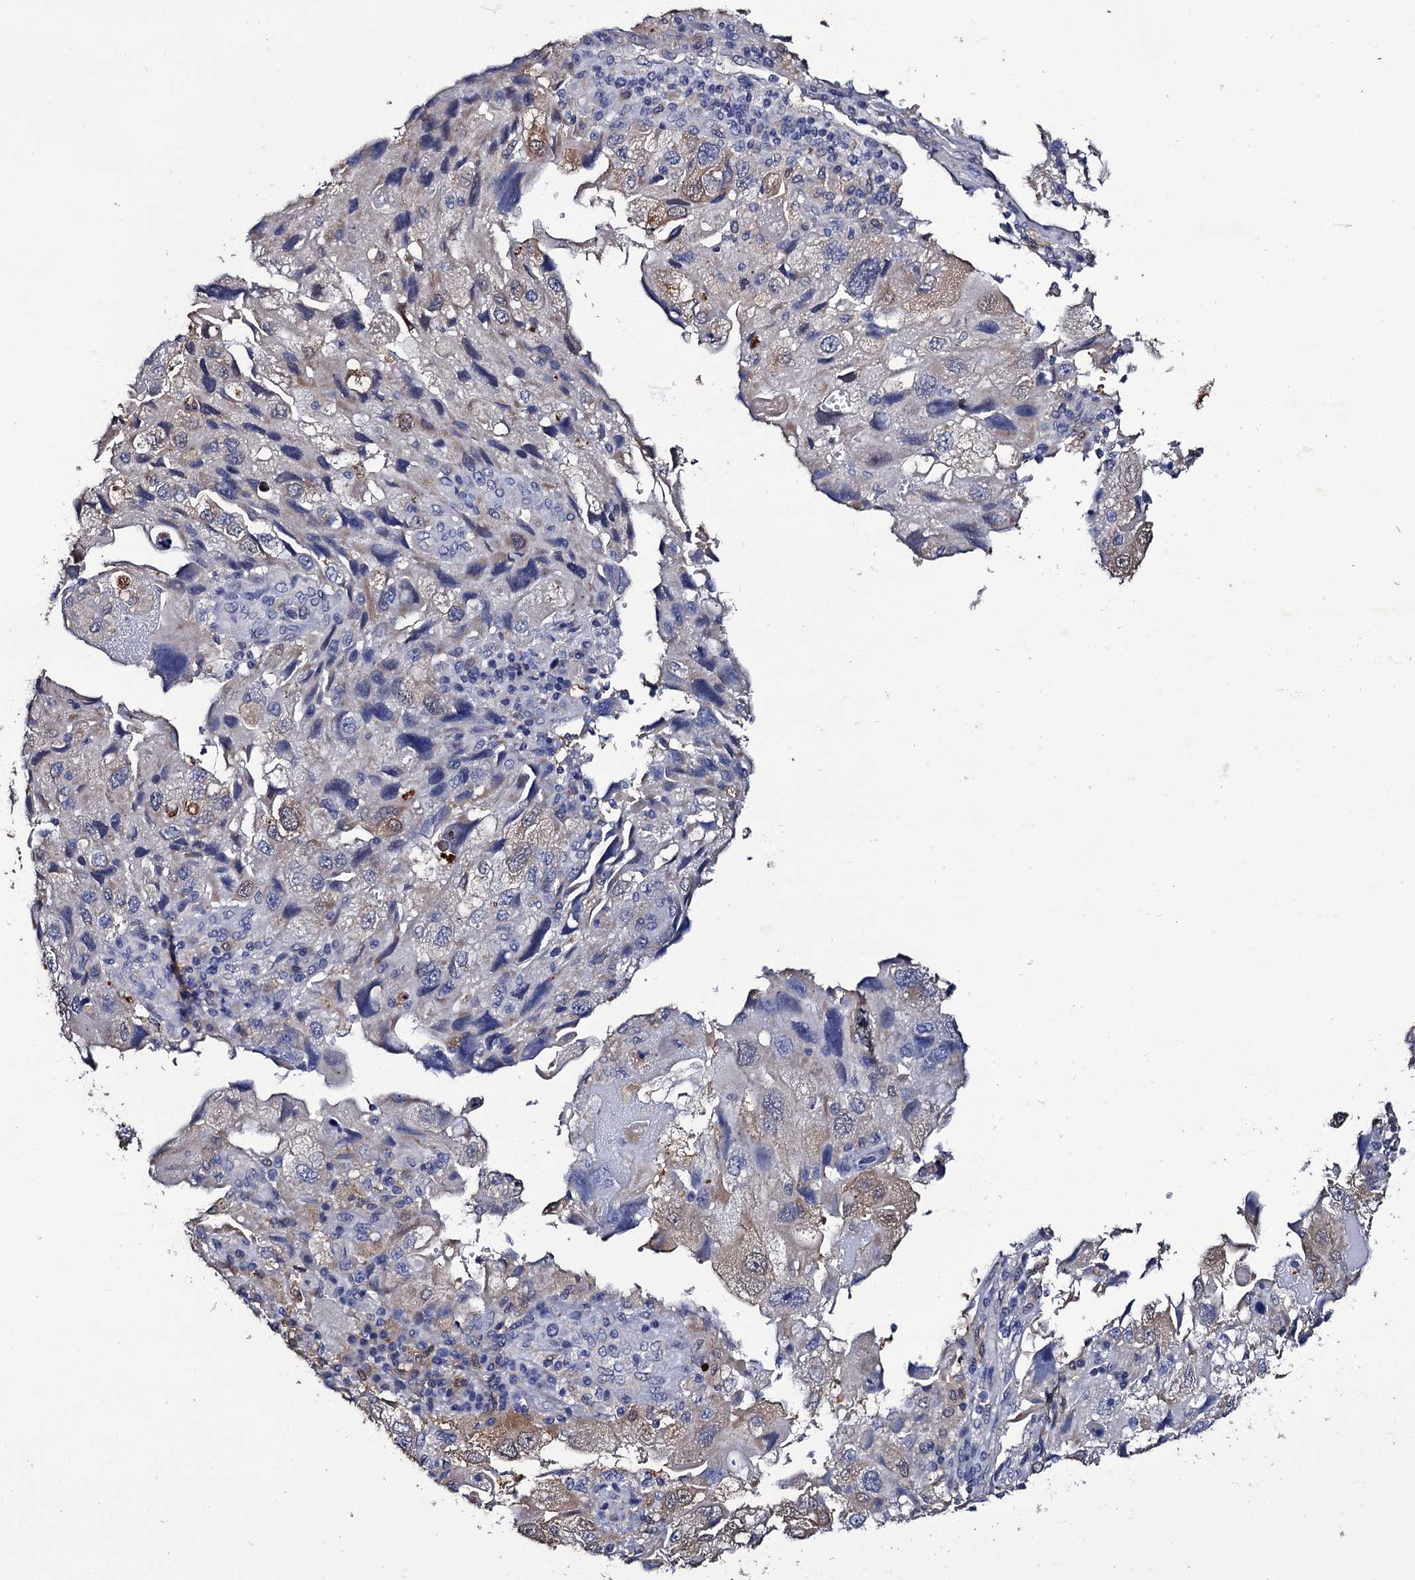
{"staining": {"intensity": "negative", "quantity": "none", "location": "none"}, "tissue": "endometrial cancer", "cell_type": "Tumor cells", "image_type": "cancer", "snomed": [{"axis": "morphology", "description": "Adenocarcinoma, NOS"}, {"axis": "topography", "description": "Endometrium"}], "caption": "This is a photomicrograph of immunohistochemistry staining of endometrial adenocarcinoma, which shows no positivity in tumor cells. (Stains: DAB (3,3'-diaminobenzidine) IHC with hematoxylin counter stain, Microscopy: brightfield microscopy at high magnification).", "gene": "CRYL1", "patient": {"sex": "female", "age": 49}}